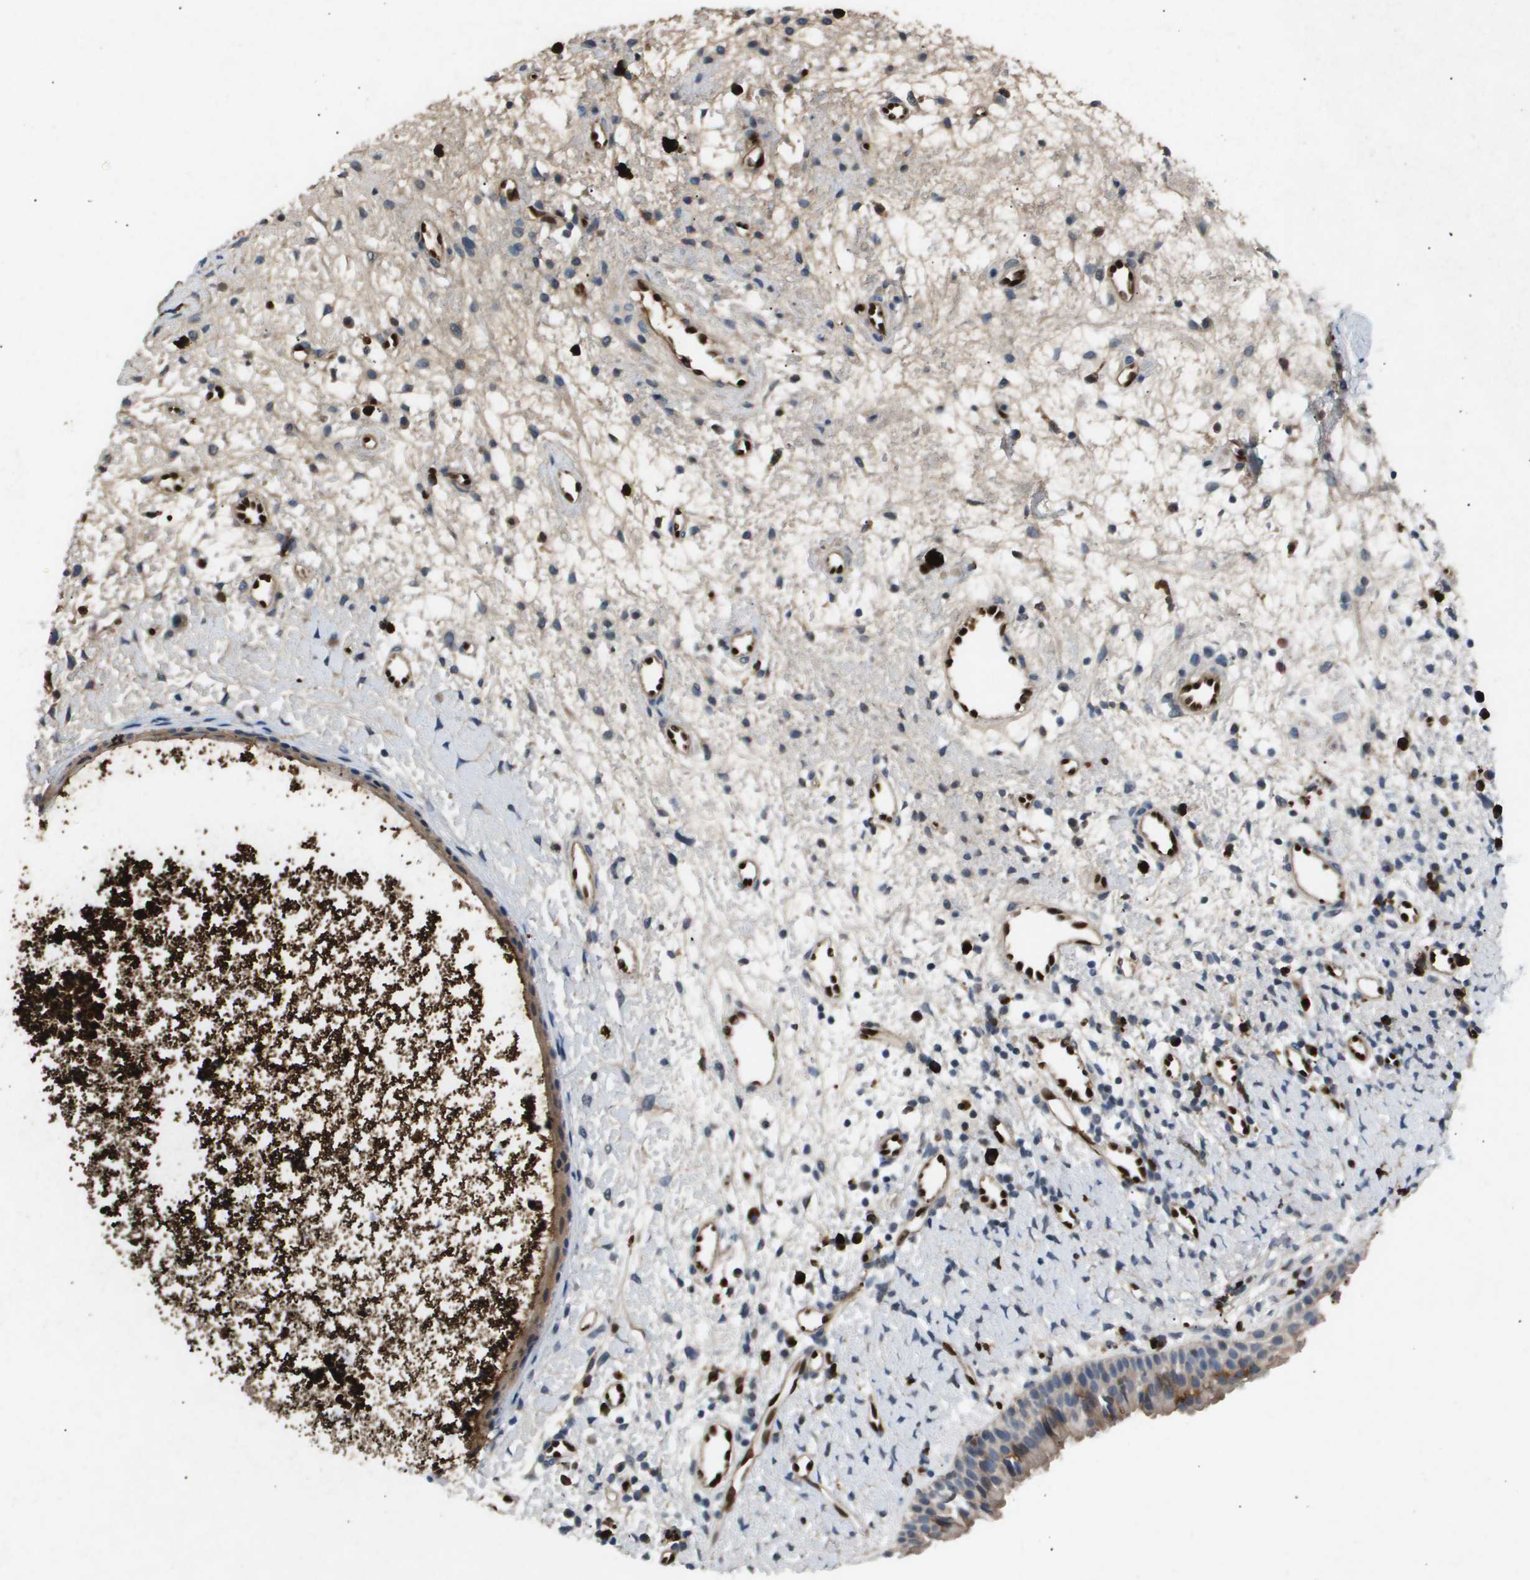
{"staining": {"intensity": "weak", "quantity": "25%-75%", "location": "cytoplasmic/membranous"}, "tissue": "nasopharynx", "cell_type": "Respiratory epithelial cells", "image_type": "normal", "snomed": [{"axis": "morphology", "description": "Normal tissue, NOS"}, {"axis": "topography", "description": "Nasopharynx"}], "caption": "A brown stain labels weak cytoplasmic/membranous expression of a protein in respiratory epithelial cells of unremarkable nasopharynx.", "gene": "ERG", "patient": {"sex": "male", "age": 22}}